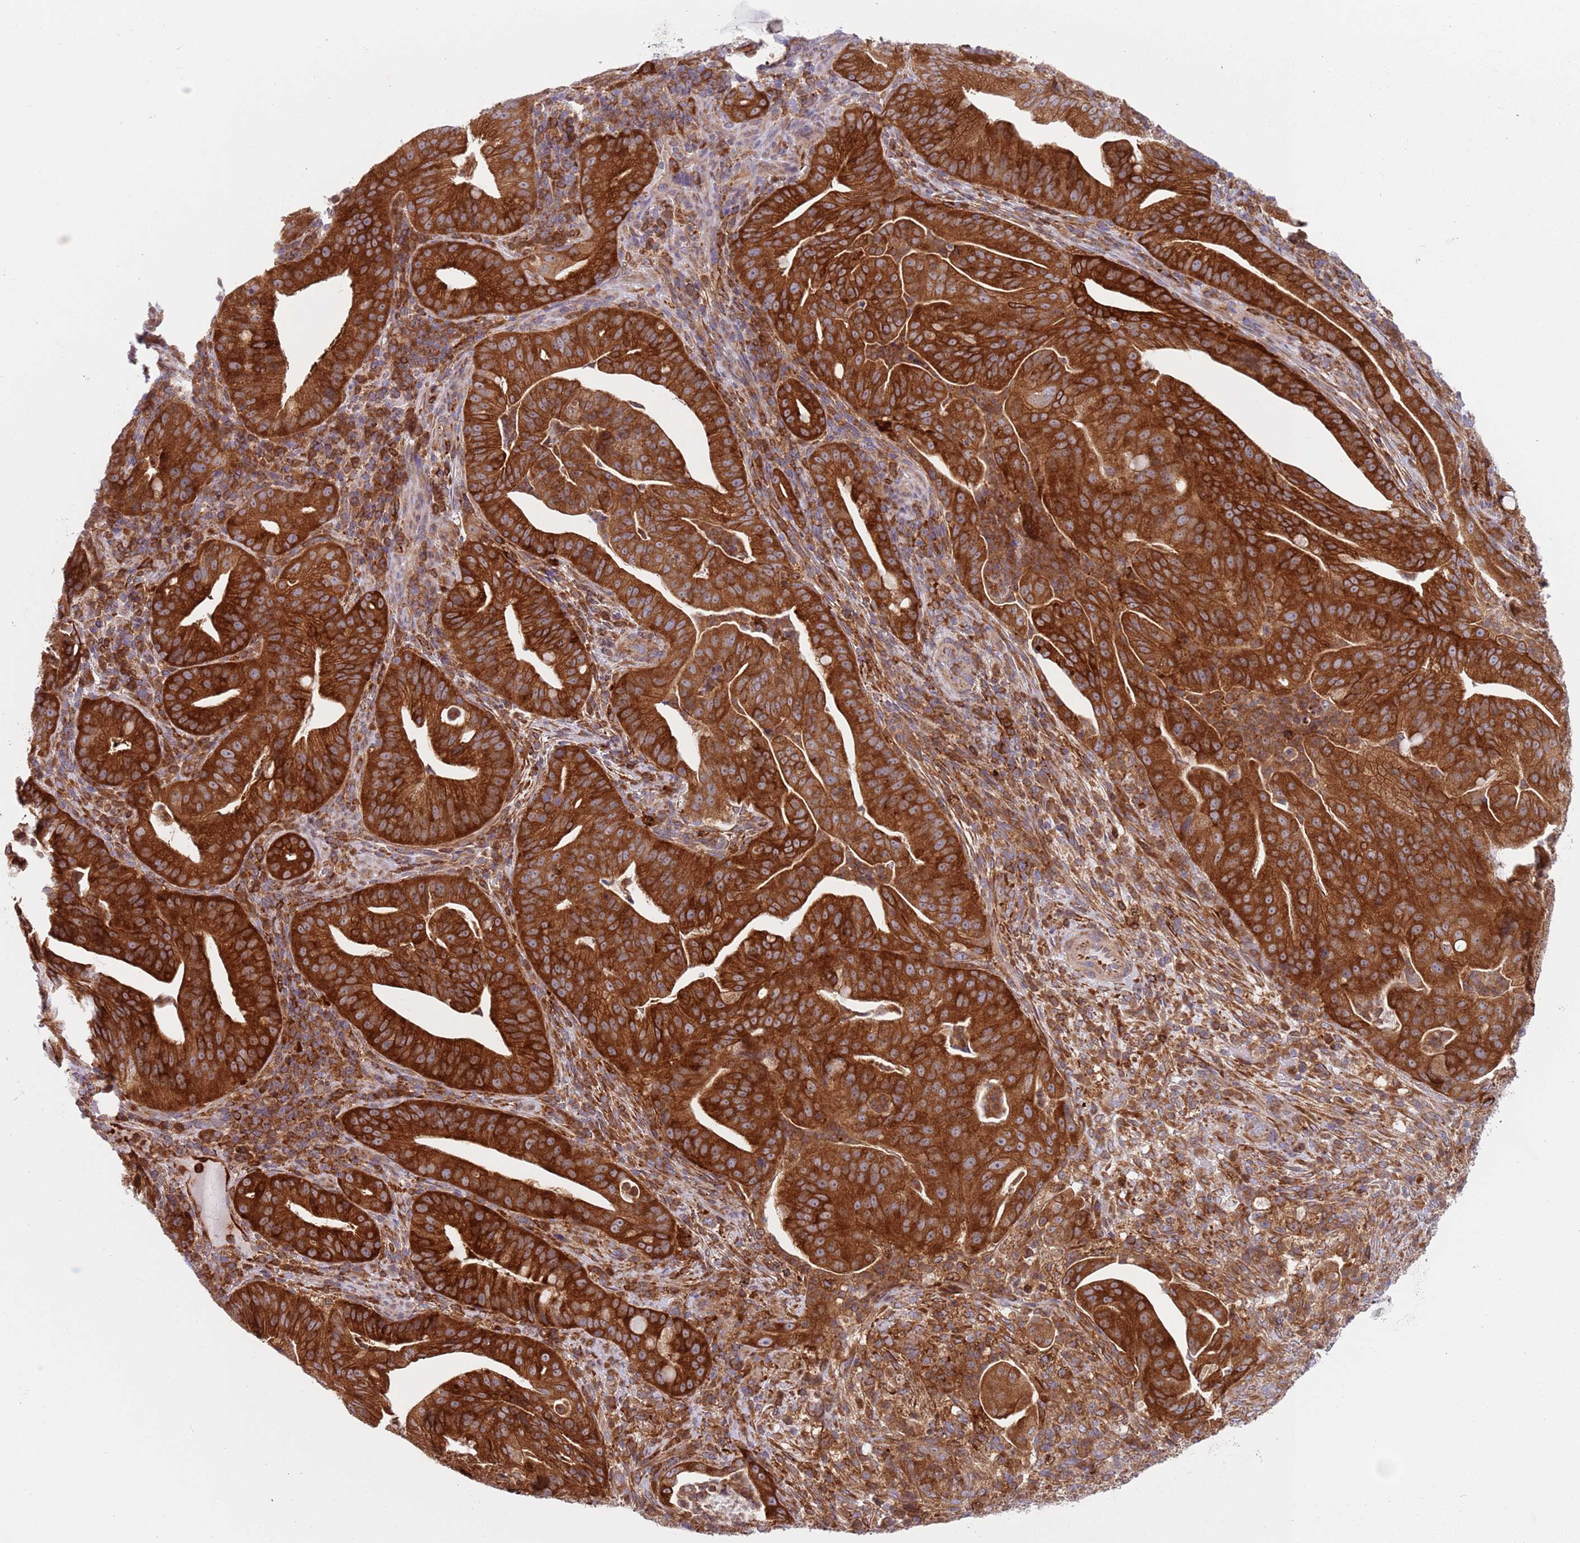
{"staining": {"intensity": "strong", "quantity": ">75%", "location": "cytoplasmic/membranous"}, "tissue": "pancreatic cancer", "cell_type": "Tumor cells", "image_type": "cancer", "snomed": [{"axis": "morphology", "description": "Adenocarcinoma, NOS"}, {"axis": "topography", "description": "Pancreas"}], "caption": "A histopathology image of adenocarcinoma (pancreatic) stained for a protein reveals strong cytoplasmic/membranous brown staining in tumor cells.", "gene": "ZMYM5", "patient": {"sex": "male", "age": 71}}